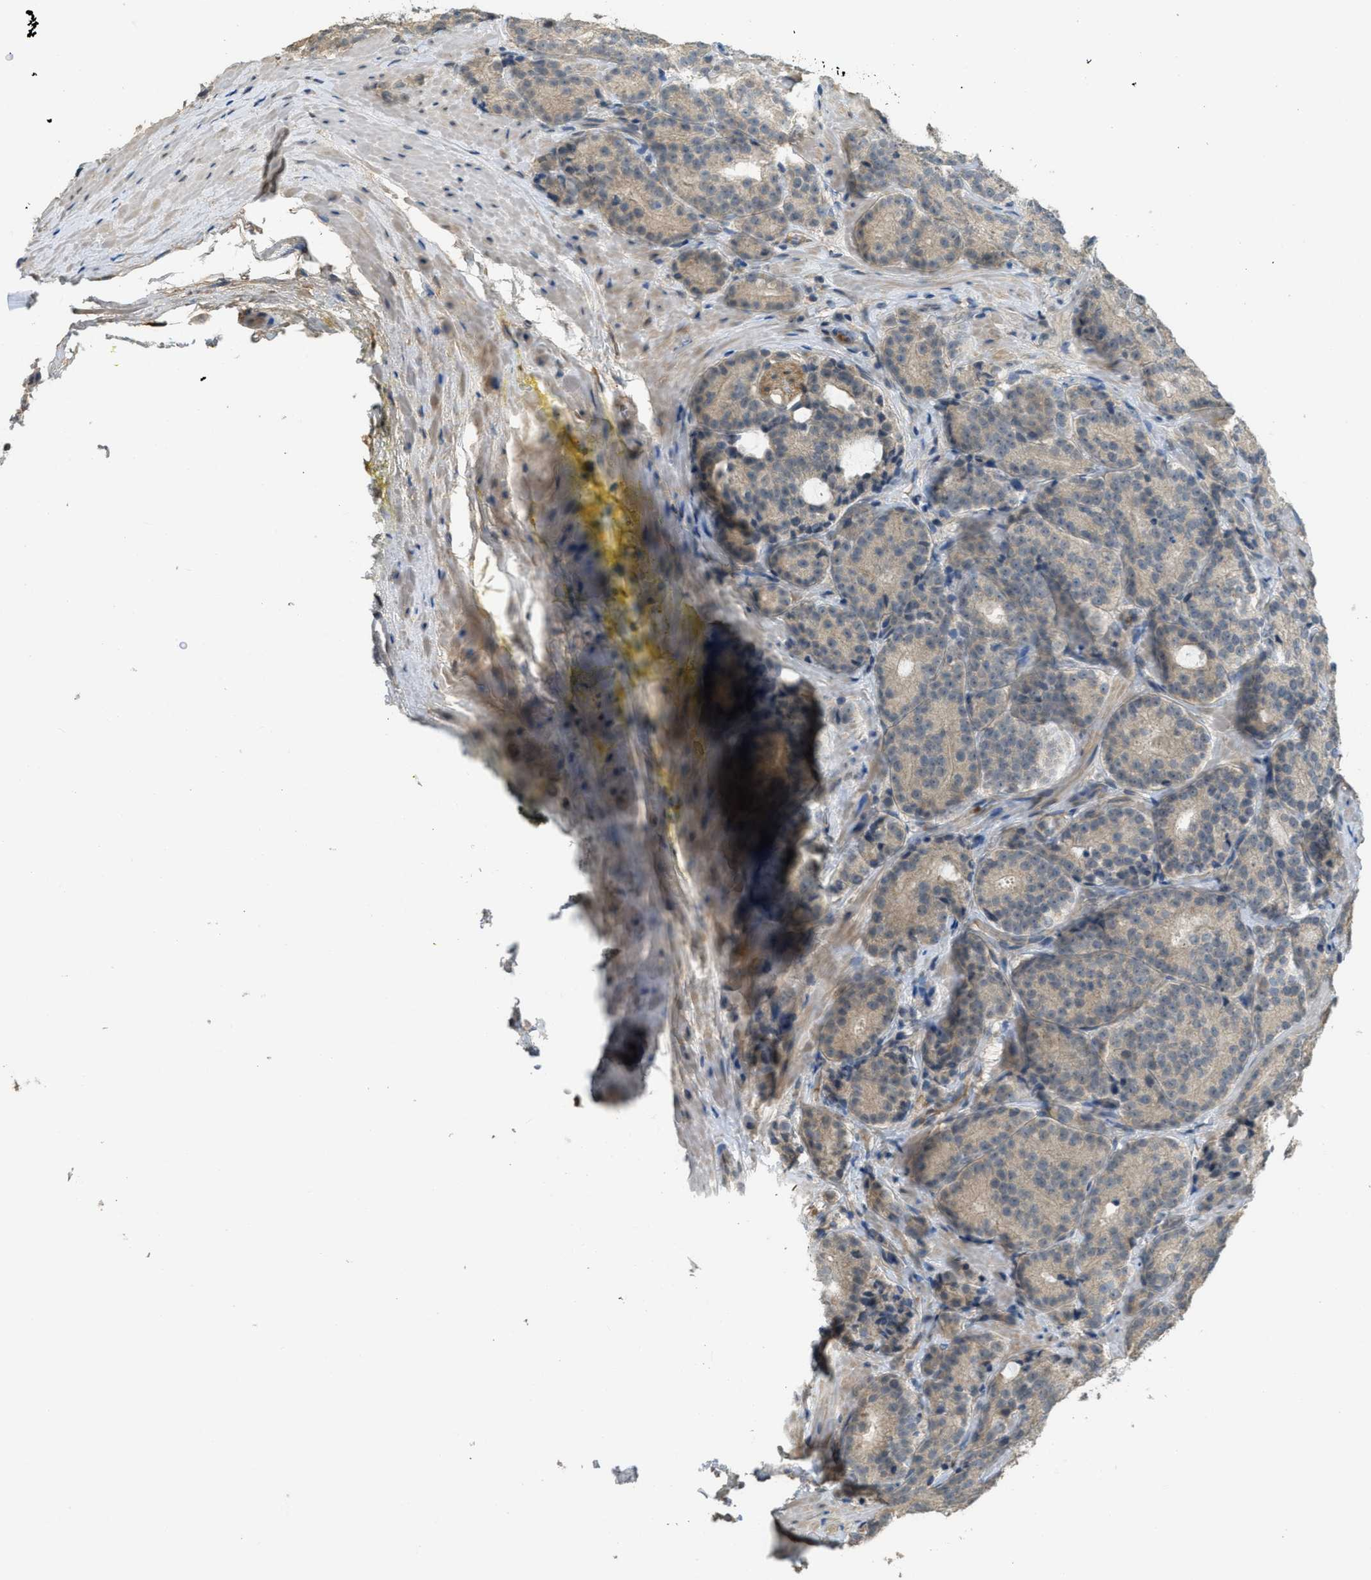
{"staining": {"intensity": "weak", "quantity": "<25%", "location": "cytoplasmic/membranous"}, "tissue": "prostate cancer", "cell_type": "Tumor cells", "image_type": "cancer", "snomed": [{"axis": "morphology", "description": "Adenocarcinoma, High grade"}, {"axis": "topography", "description": "Prostate"}], "caption": "A micrograph of human prostate cancer (high-grade adenocarcinoma) is negative for staining in tumor cells.", "gene": "IGF2BP2", "patient": {"sex": "male", "age": 61}}